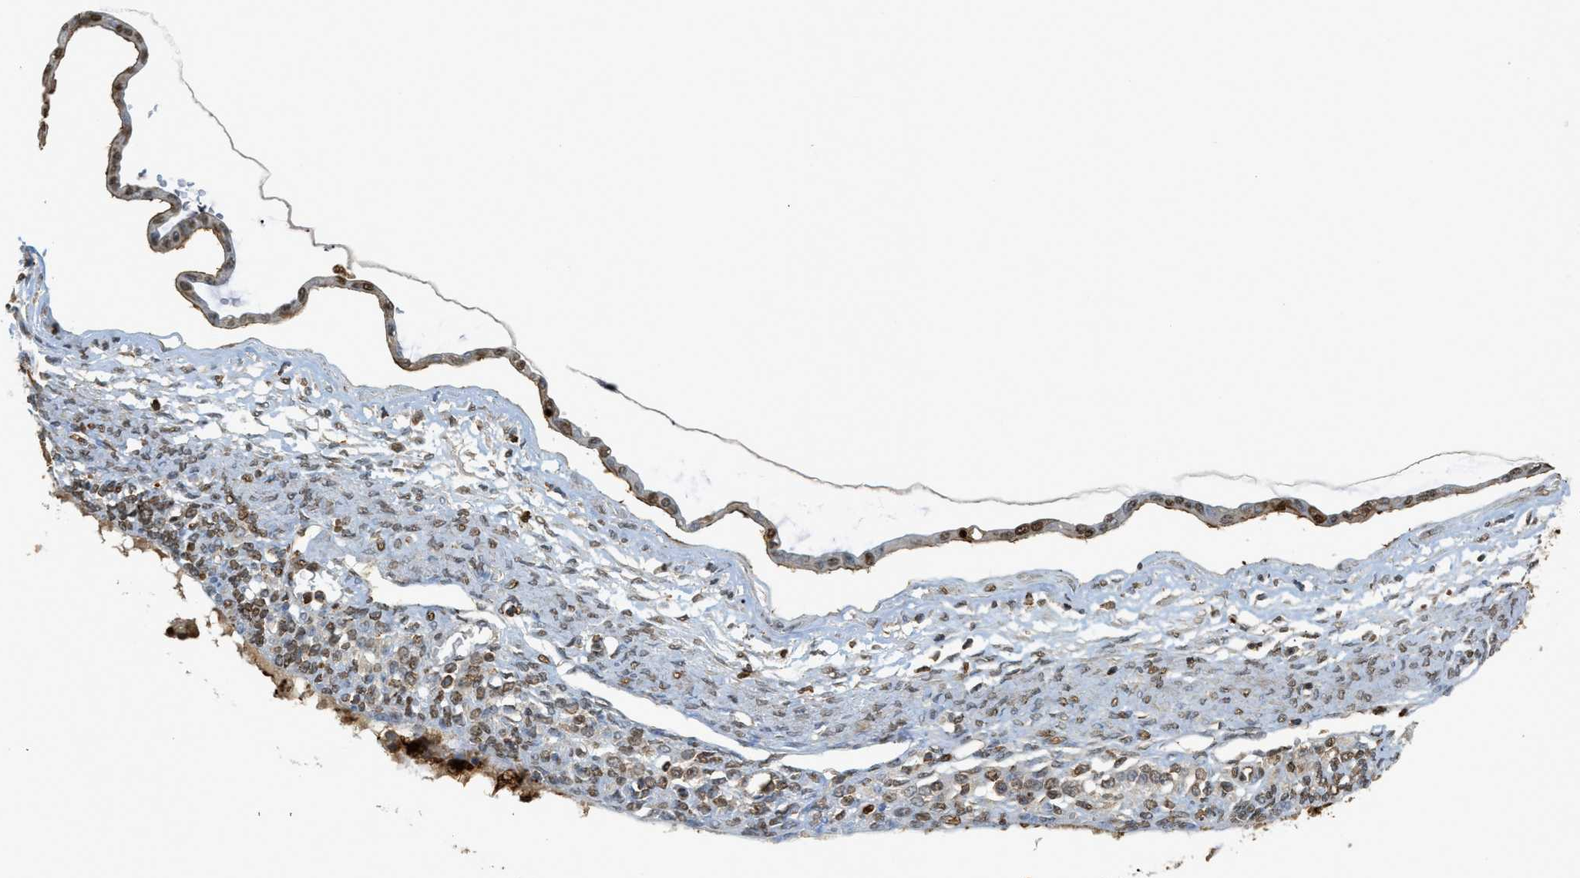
{"staining": {"intensity": "moderate", "quantity": "25%-75%", "location": "nuclear"}, "tissue": "ovarian cancer", "cell_type": "Tumor cells", "image_type": "cancer", "snomed": [{"axis": "morphology", "description": "Cystadenocarcinoma, mucinous, NOS"}, {"axis": "topography", "description": "Ovary"}], "caption": "Protein positivity by IHC reveals moderate nuclear expression in approximately 25%-75% of tumor cells in ovarian mucinous cystadenocarcinoma. (DAB IHC, brown staining for protein, blue staining for nuclei).", "gene": "NR5A2", "patient": {"sex": "female", "age": 73}}